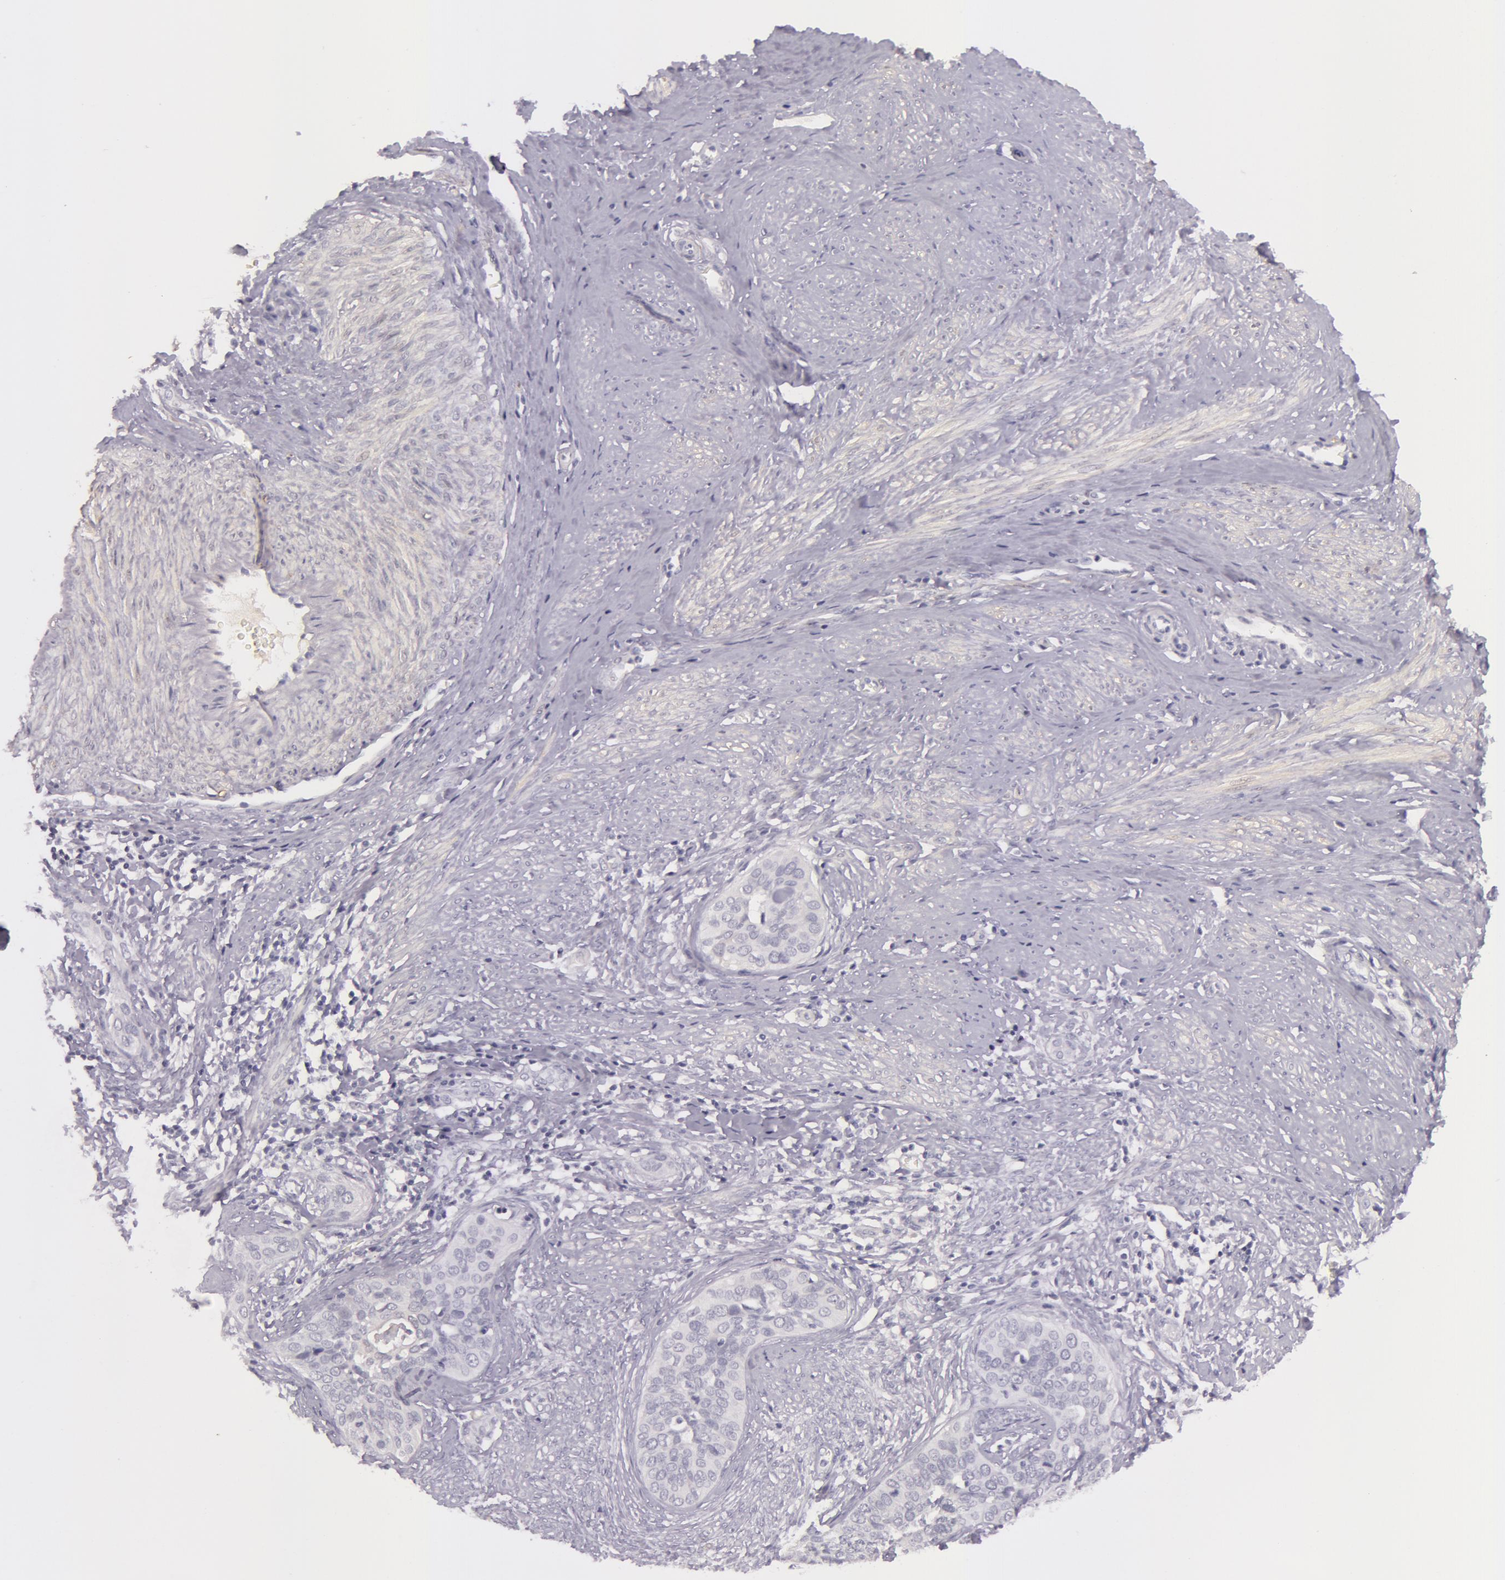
{"staining": {"intensity": "negative", "quantity": "none", "location": "none"}, "tissue": "cervical cancer", "cell_type": "Tumor cells", "image_type": "cancer", "snomed": [{"axis": "morphology", "description": "Squamous cell carcinoma, NOS"}, {"axis": "topography", "description": "Cervix"}], "caption": "Immunohistochemistry of squamous cell carcinoma (cervical) demonstrates no positivity in tumor cells.", "gene": "CKB", "patient": {"sex": "female", "age": 31}}